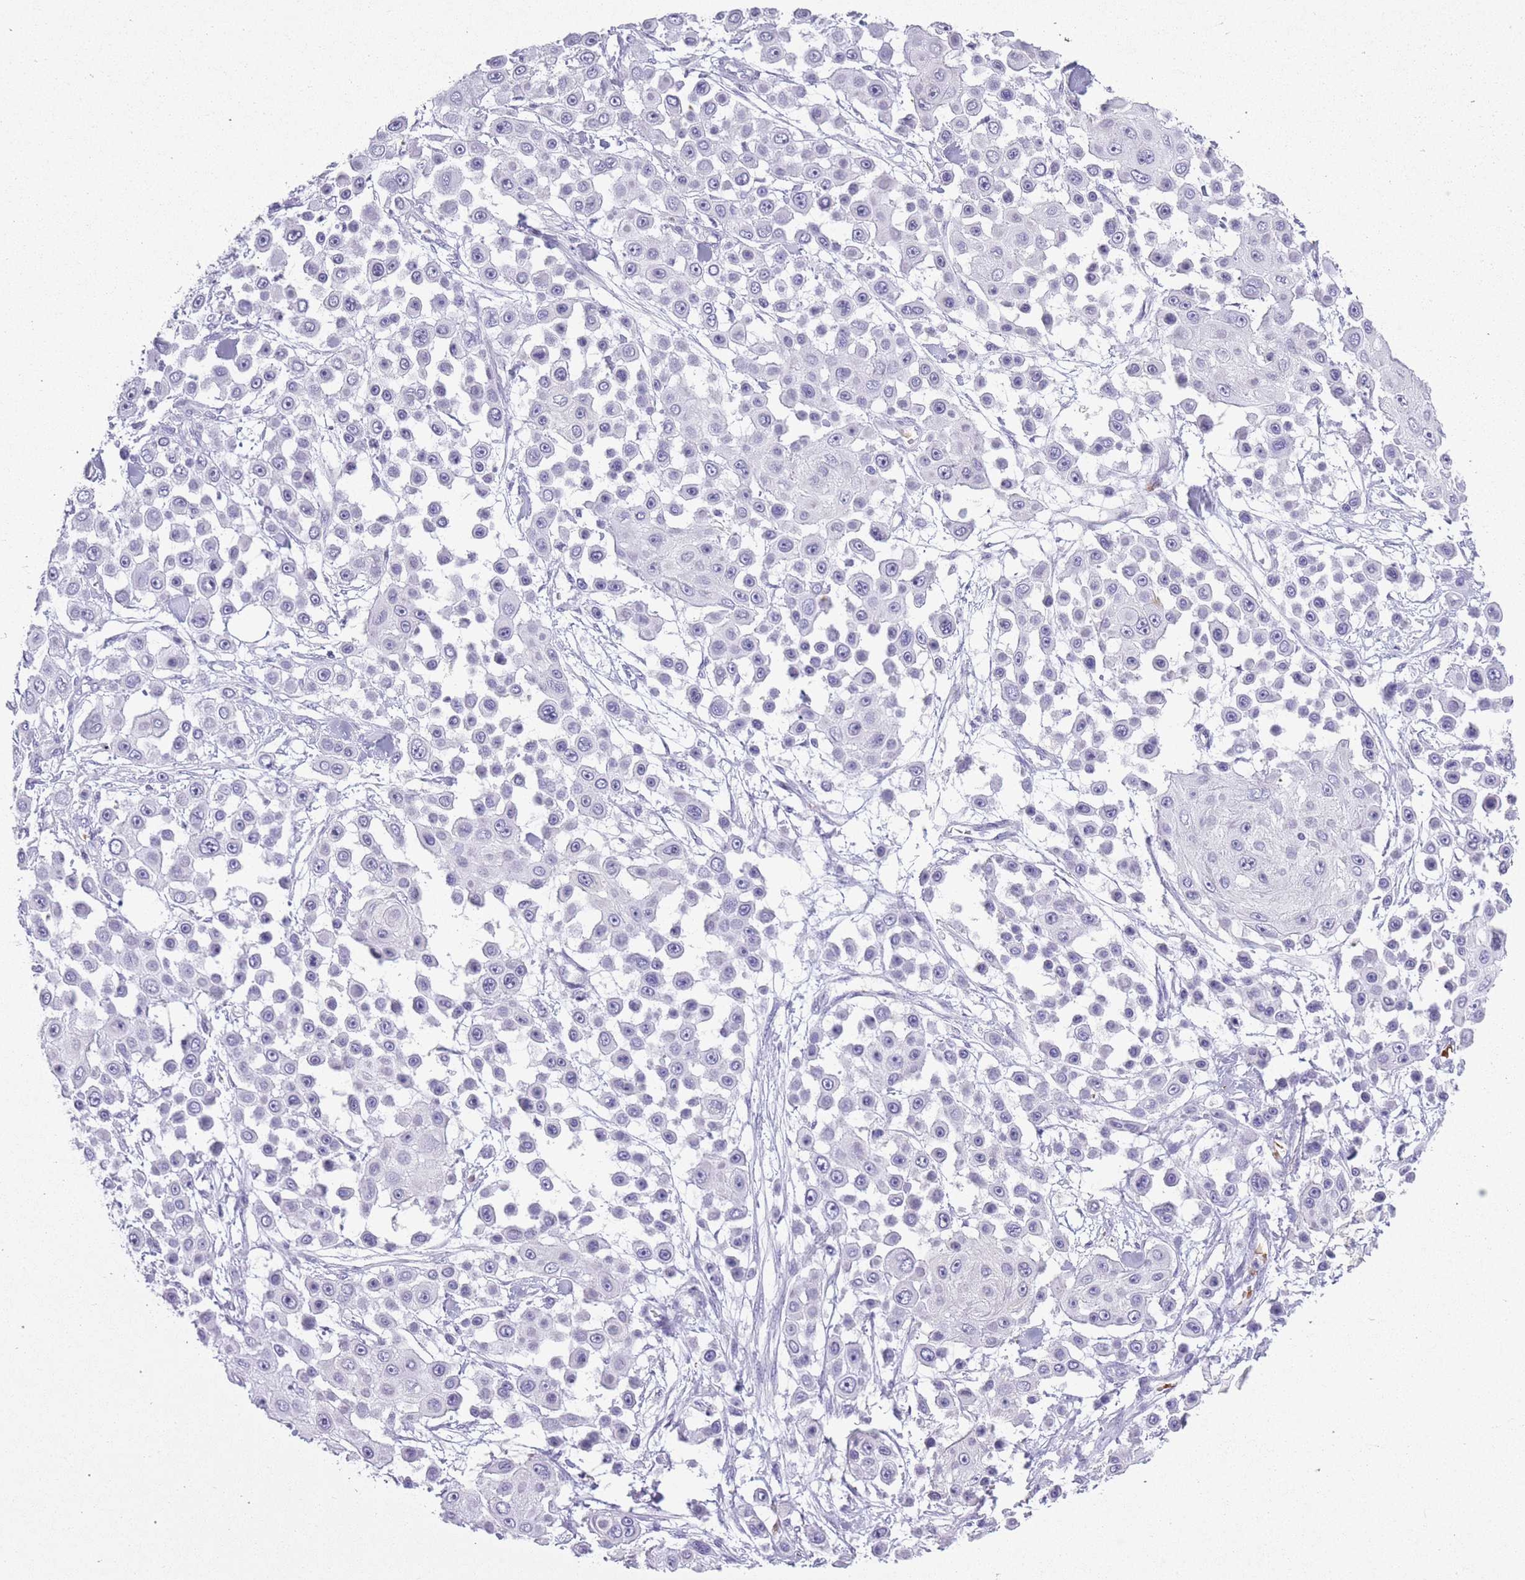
{"staining": {"intensity": "negative", "quantity": "none", "location": "none"}, "tissue": "skin cancer", "cell_type": "Tumor cells", "image_type": "cancer", "snomed": [{"axis": "morphology", "description": "Squamous cell carcinoma, NOS"}, {"axis": "topography", "description": "Skin"}], "caption": "Immunohistochemistry photomicrograph of skin cancer (squamous cell carcinoma) stained for a protein (brown), which exhibits no positivity in tumor cells.", "gene": "OR7C1", "patient": {"sex": "male", "age": 67}}